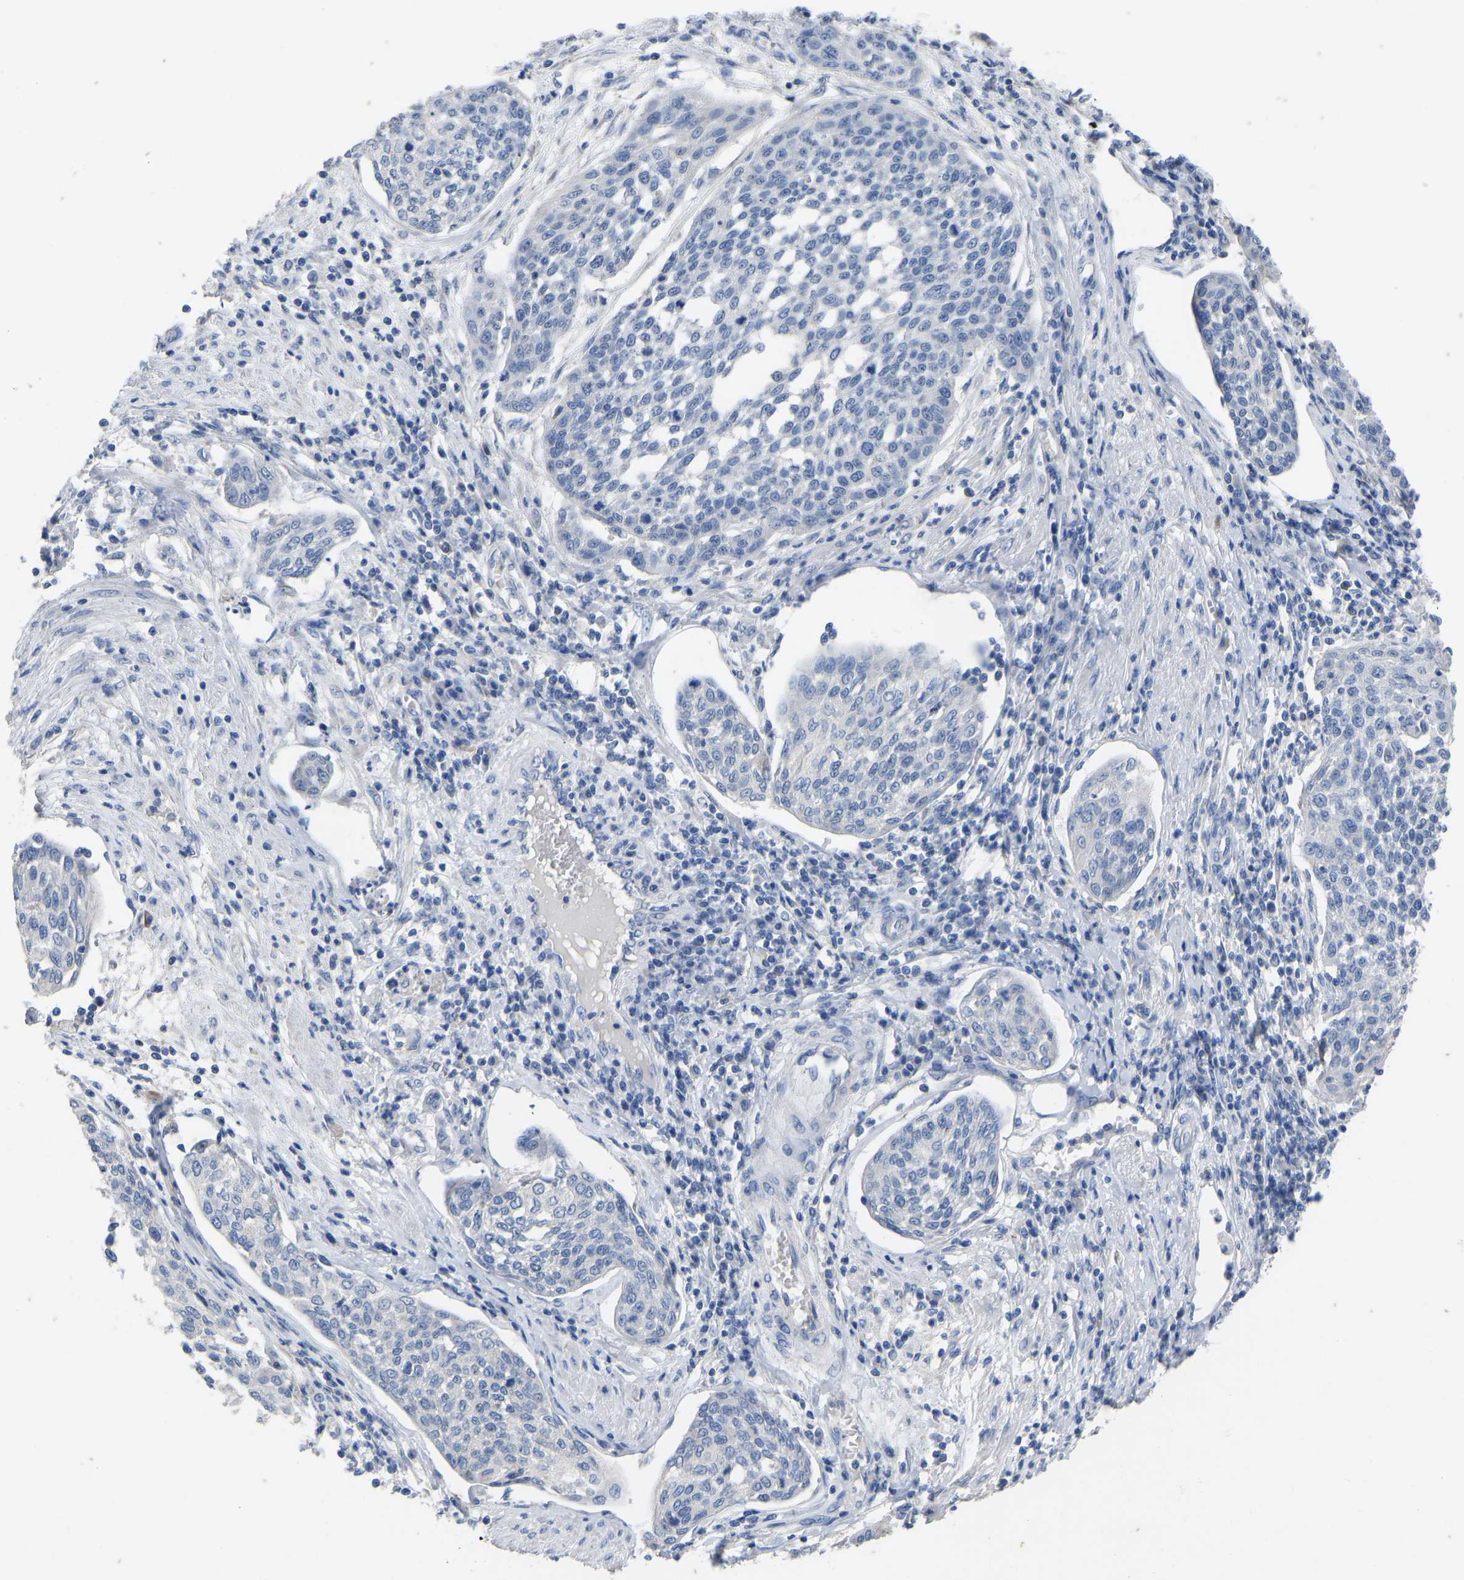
{"staining": {"intensity": "negative", "quantity": "none", "location": "none"}, "tissue": "cervical cancer", "cell_type": "Tumor cells", "image_type": "cancer", "snomed": [{"axis": "morphology", "description": "Squamous cell carcinoma, NOS"}, {"axis": "topography", "description": "Cervix"}], "caption": "Photomicrograph shows no protein staining in tumor cells of cervical cancer (squamous cell carcinoma) tissue.", "gene": "OLIG2", "patient": {"sex": "female", "age": 34}}